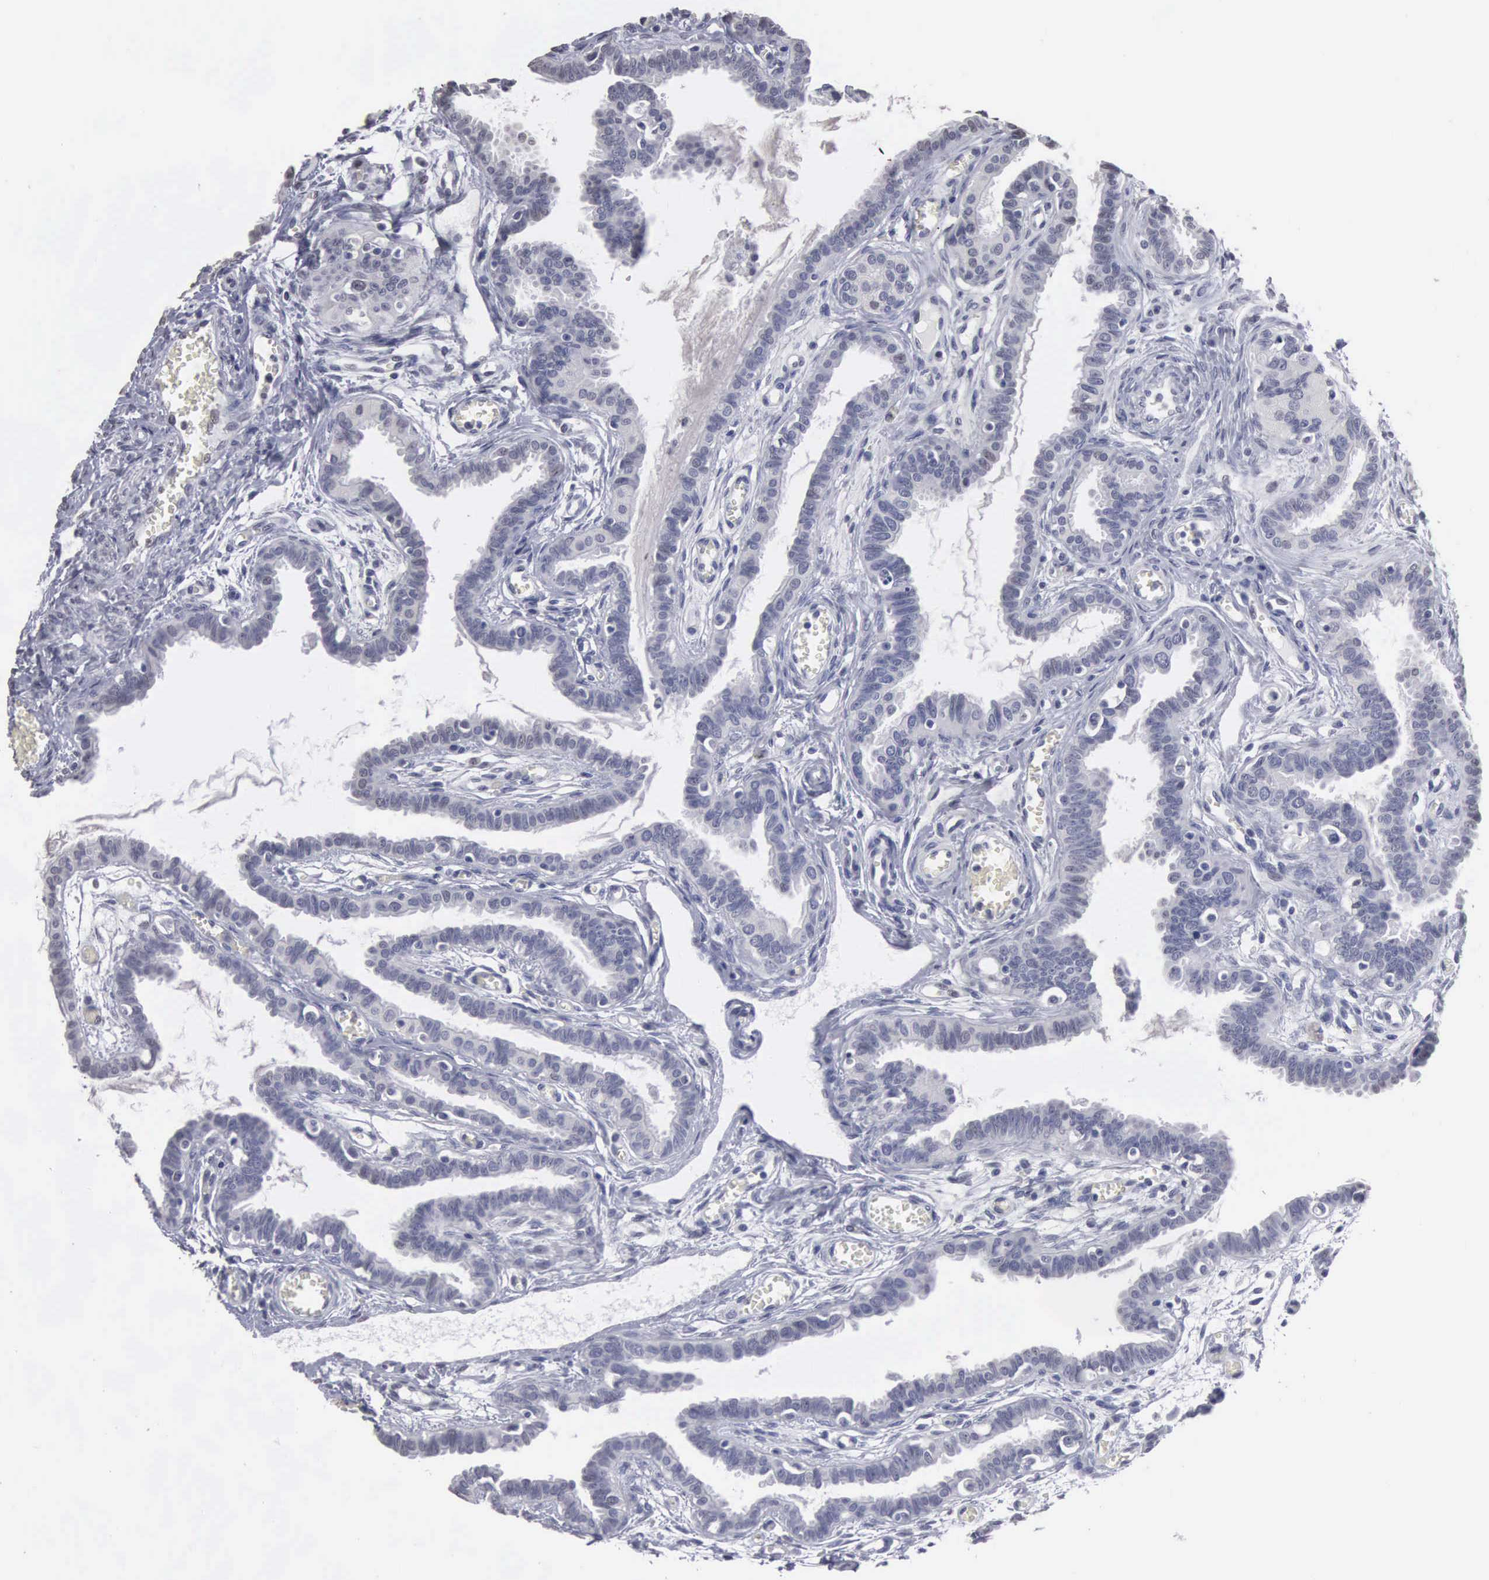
{"staining": {"intensity": "weak", "quantity": "<25%", "location": "nuclear"}, "tissue": "fallopian tube", "cell_type": "Glandular cells", "image_type": "normal", "snomed": [{"axis": "morphology", "description": "Normal tissue, NOS"}, {"axis": "topography", "description": "Fallopian tube"}], "caption": "Immunohistochemical staining of normal human fallopian tube demonstrates no significant staining in glandular cells. (DAB immunohistochemistry (IHC) visualized using brightfield microscopy, high magnification).", "gene": "UPB1", "patient": {"sex": "female", "age": 67}}